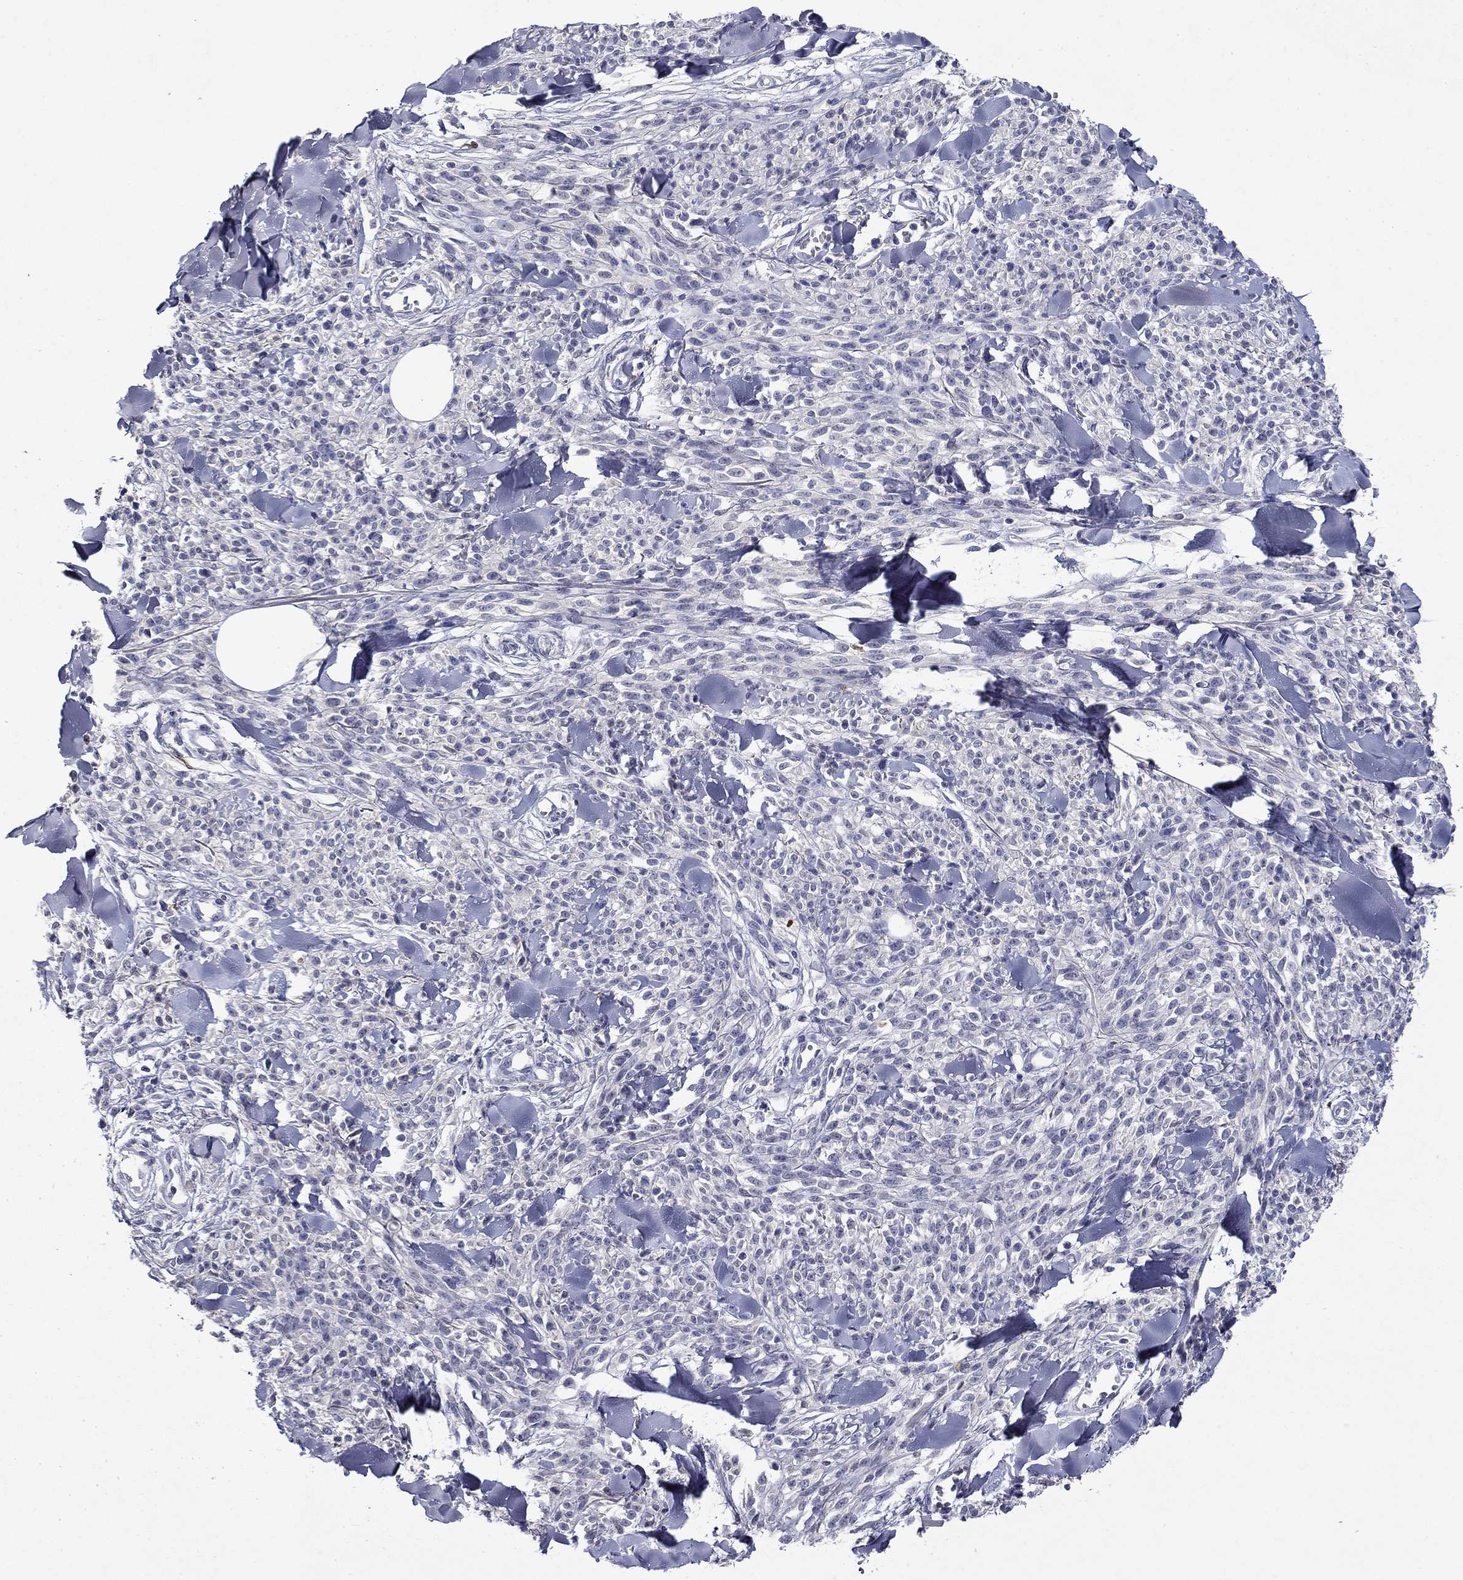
{"staining": {"intensity": "negative", "quantity": "none", "location": "none"}, "tissue": "melanoma", "cell_type": "Tumor cells", "image_type": "cancer", "snomed": [{"axis": "morphology", "description": "Malignant melanoma, NOS"}, {"axis": "topography", "description": "Skin"}, {"axis": "topography", "description": "Skin of trunk"}], "caption": "Immunohistochemistry micrograph of neoplastic tissue: malignant melanoma stained with DAB shows no significant protein positivity in tumor cells. Brightfield microscopy of immunohistochemistry stained with DAB (3,3'-diaminobenzidine) (brown) and hematoxylin (blue), captured at high magnification.", "gene": "IRF5", "patient": {"sex": "male", "age": 74}}